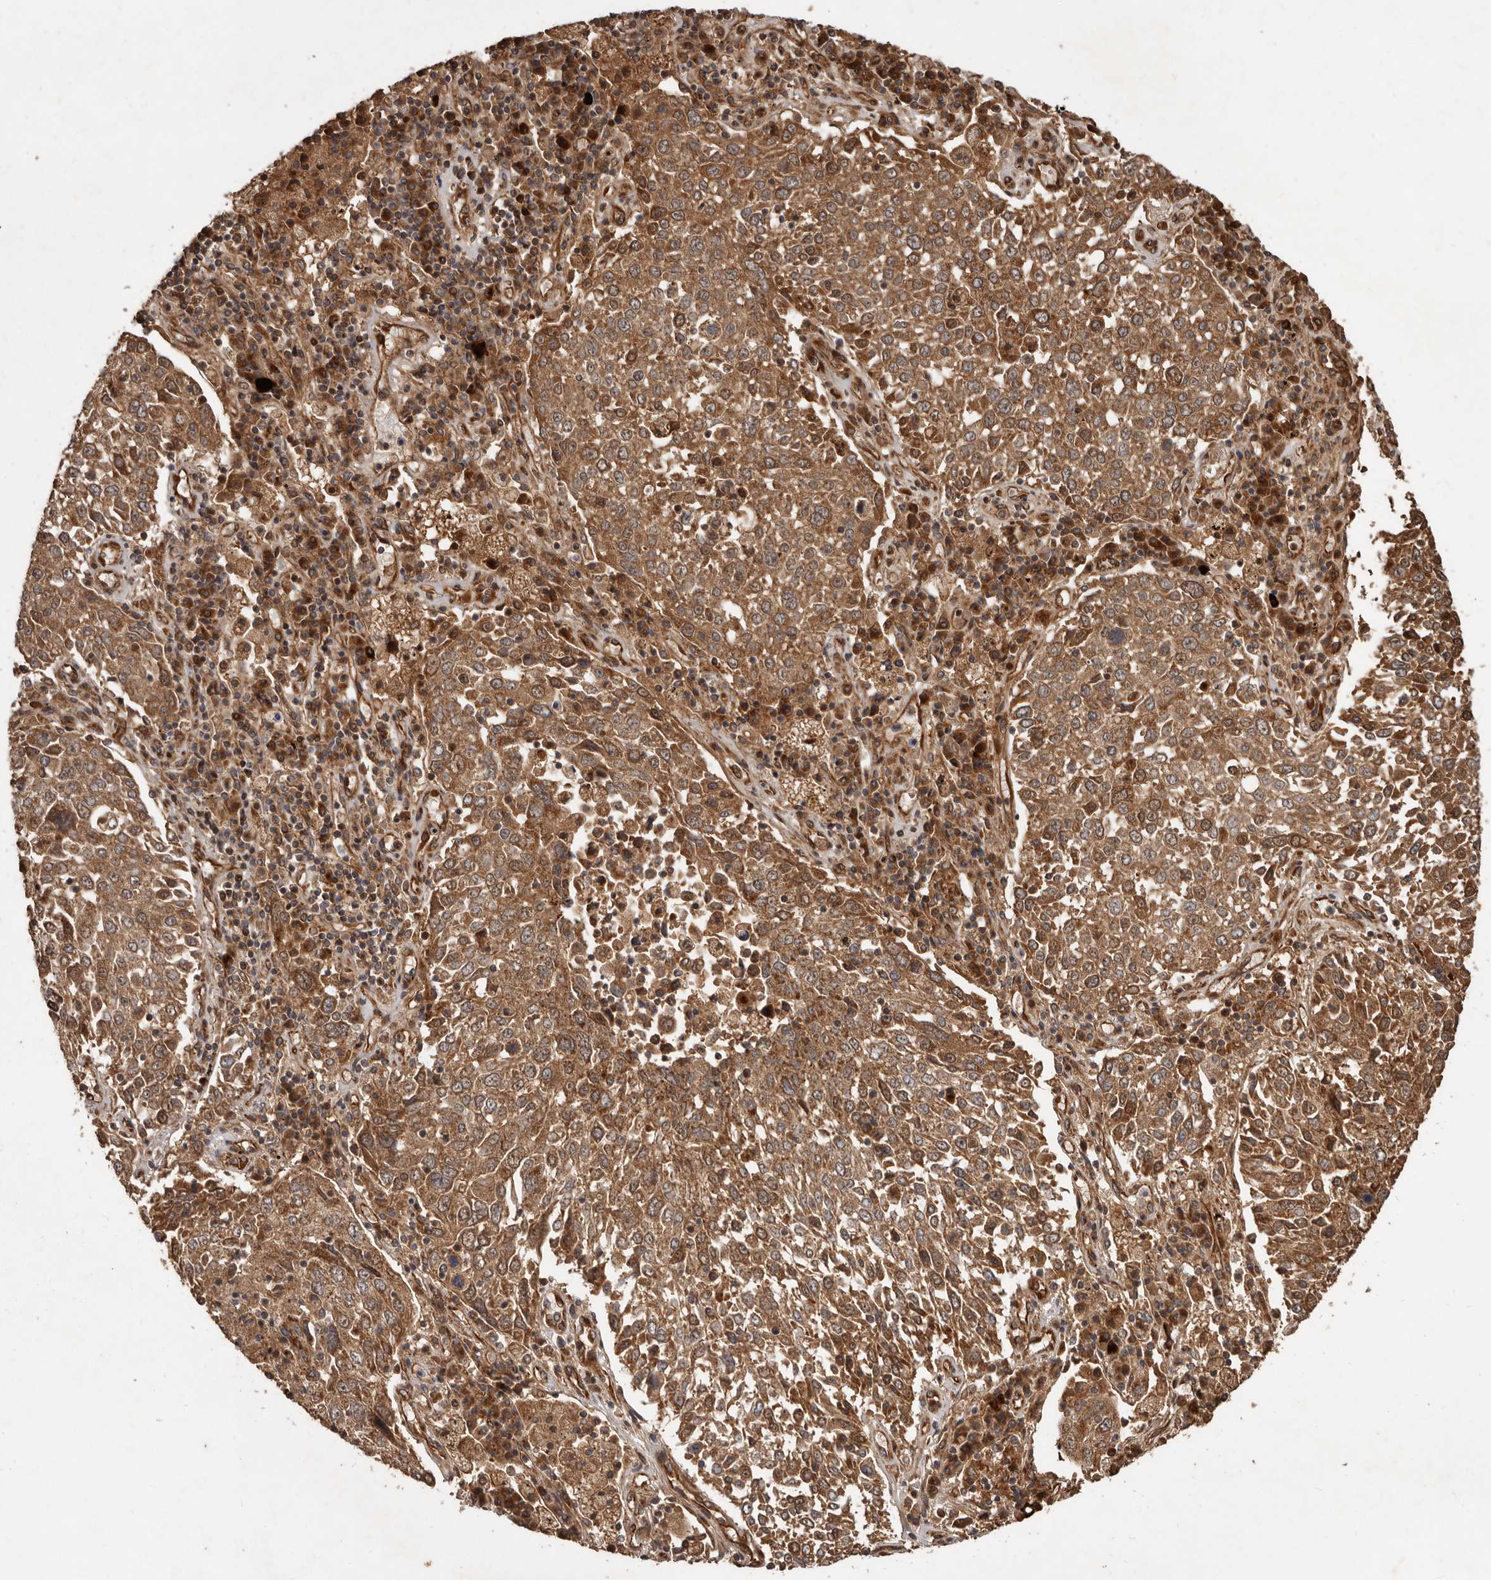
{"staining": {"intensity": "moderate", "quantity": ">75%", "location": "cytoplasmic/membranous"}, "tissue": "lung cancer", "cell_type": "Tumor cells", "image_type": "cancer", "snomed": [{"axis": "morphology", "description": "Squamous cell carcinoma, NOS"}, {"axis": "topography", "description": "Lung"}], "caption": "High-power microscopy captured an IHC image of squamous cell carcinoma (lung), revealing moderate cytoplasmic/membranous expression in about >75% of tumor cells.", "gene": "STK36", "patient": {"sex": "male", "age": 65}}